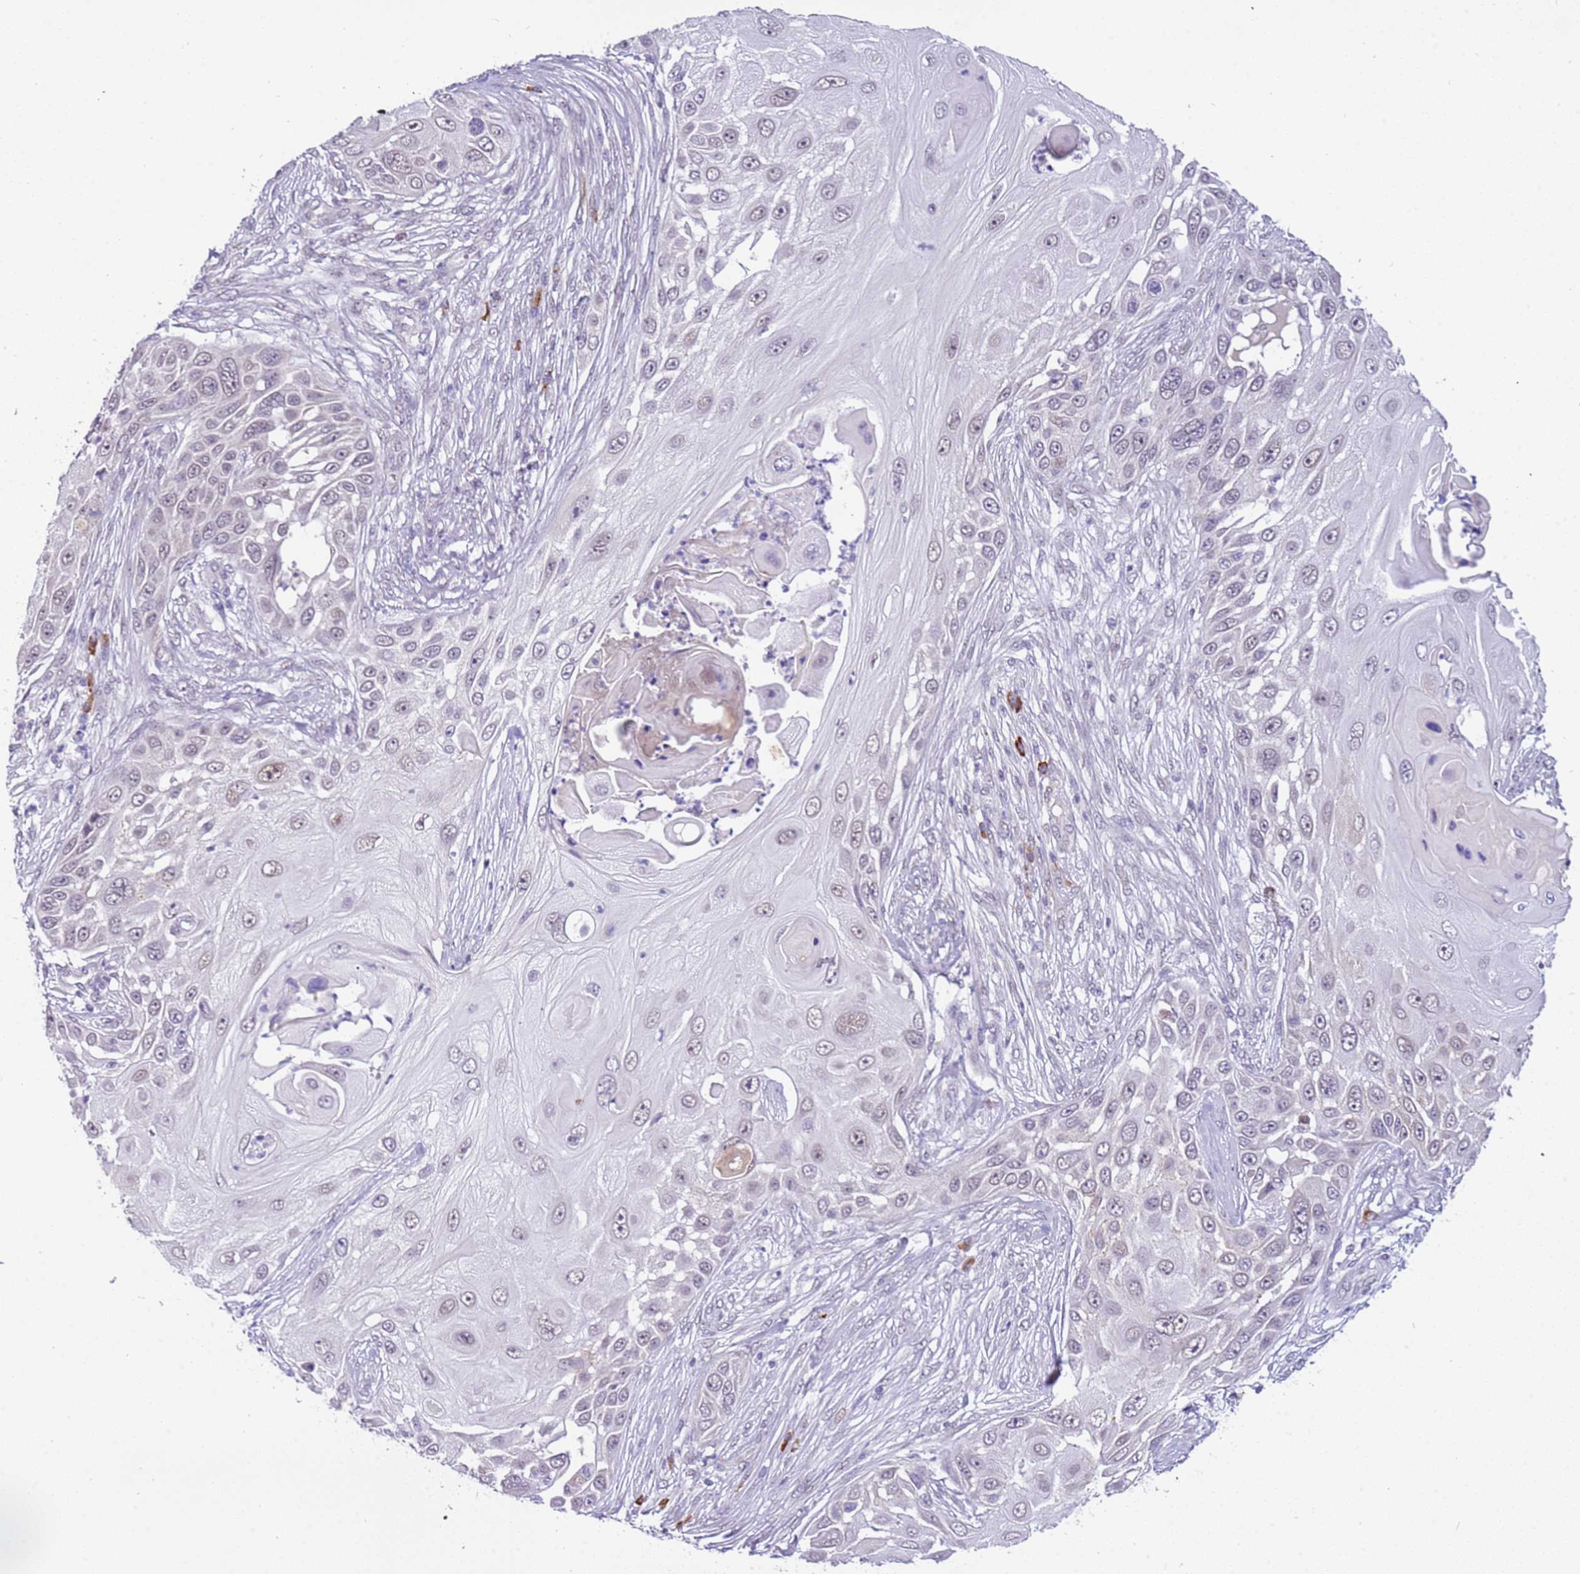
{"staining": {"intensity": "negative", "quantity": "none", "location": "none"}, "tissue": "skin cancer", "cell_type": "Tumor cells", "image_type": "cancer", "snomed": [{"axis": "morphology", "description": "Squamous cell carcinoma, NOS"}, {"axis": "topography", "description": "Skin"}], "caption": "A high-resolution image shows IHC staining of skin squamous cell carcinoma, which exhibits no significant positivity in tumor cells.", "gene": "MAGEF1", "patient": {"sex": "female", "age": 44}}